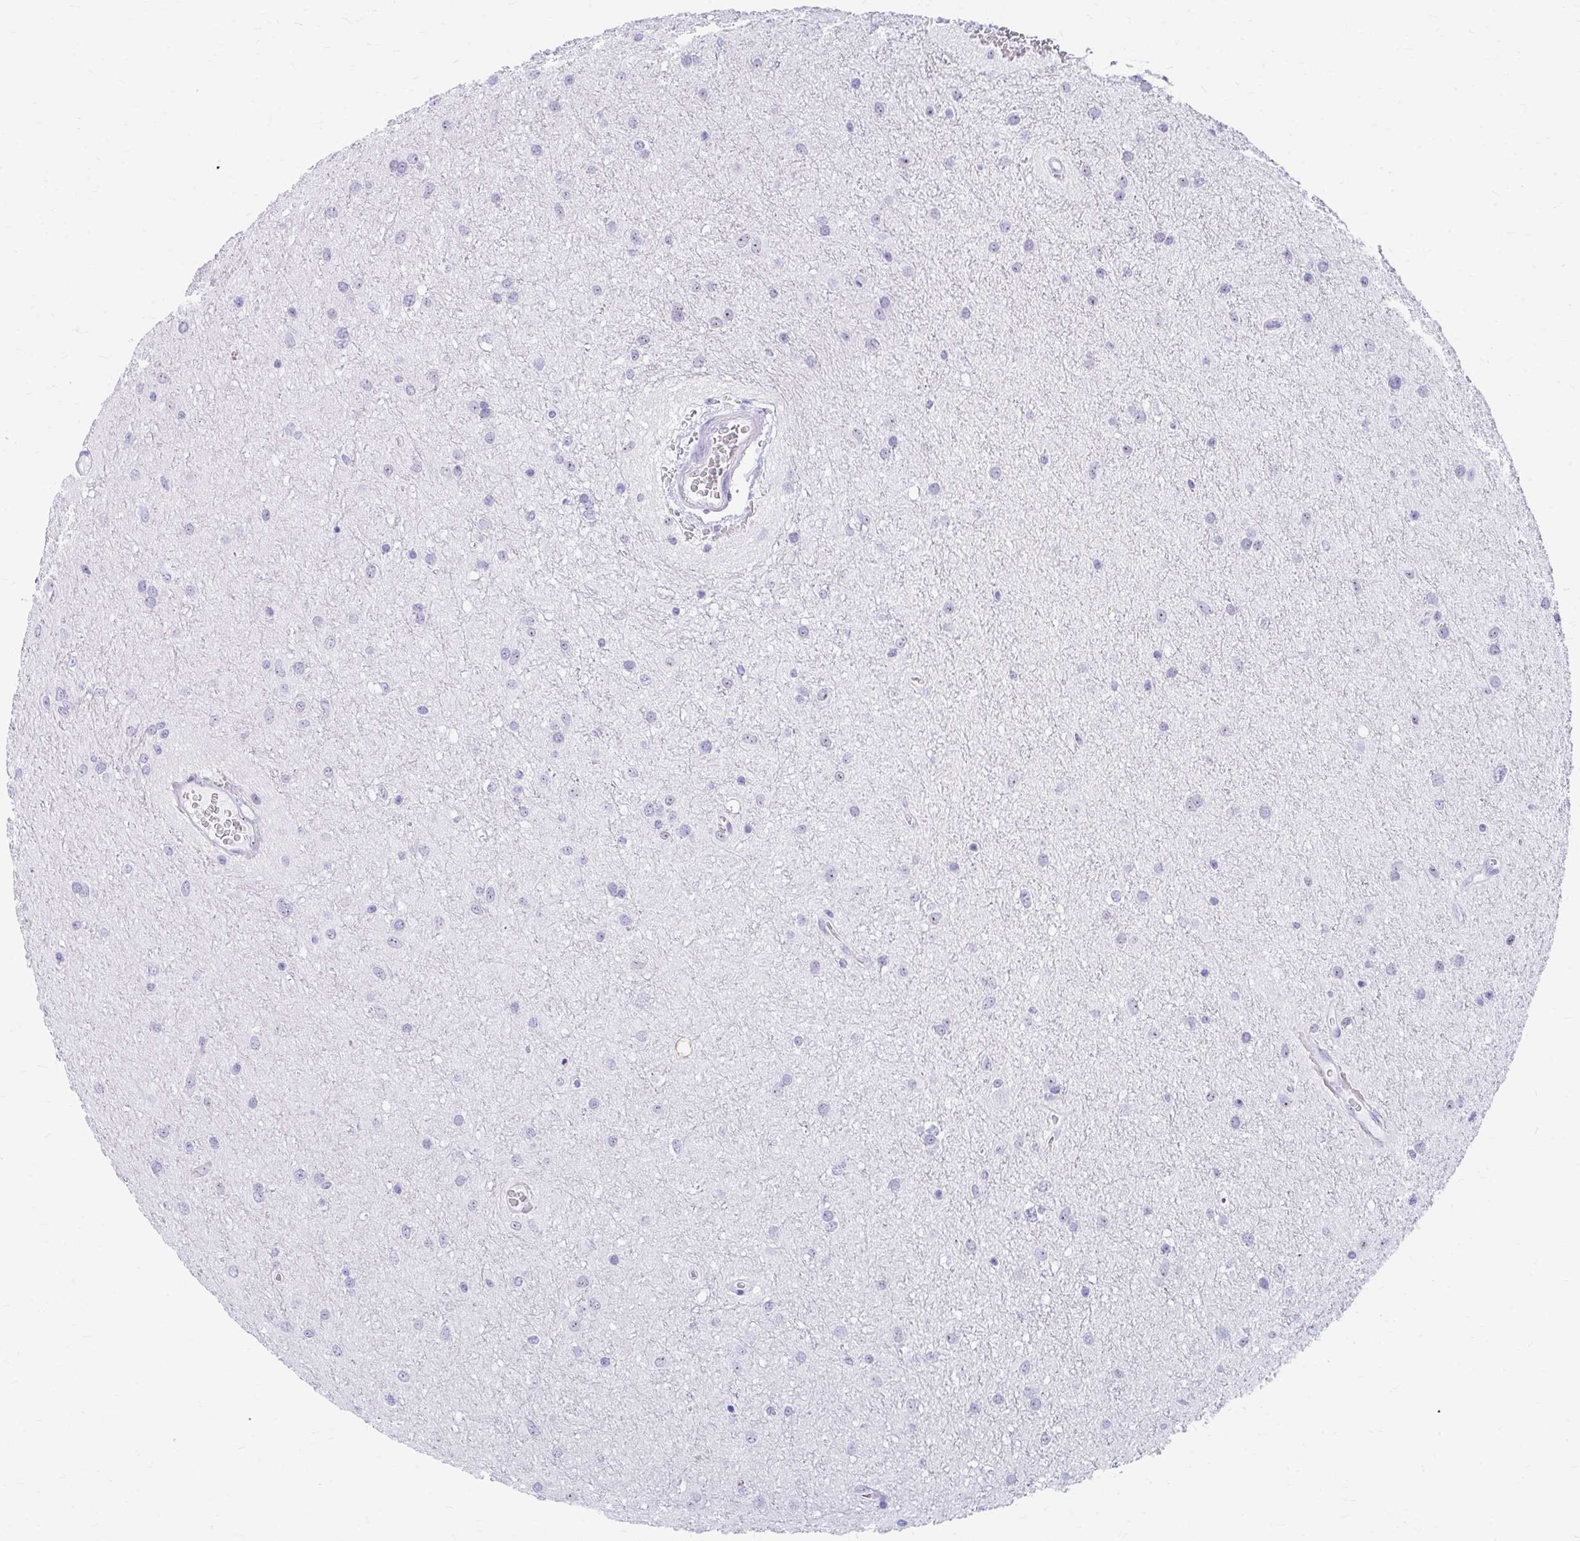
{"staining": {"intensity": "negative", "quantity": "none", "location": "none"}, "tissue": "glioma", "cell_type": "Tumor cells", "image_type": "cancer", "snomed": [{"axis": "morphology", "description": "Glioma, malignant, Low grade"}, {"axis": "topography", "description": "Cerebellum"}], "caption": "Glioma stained for a protein using immunohistochemistry reveals no positivity tumor cells.", "gene": "FTSJ3", "patient": {"sex": "female", "age": 5}}